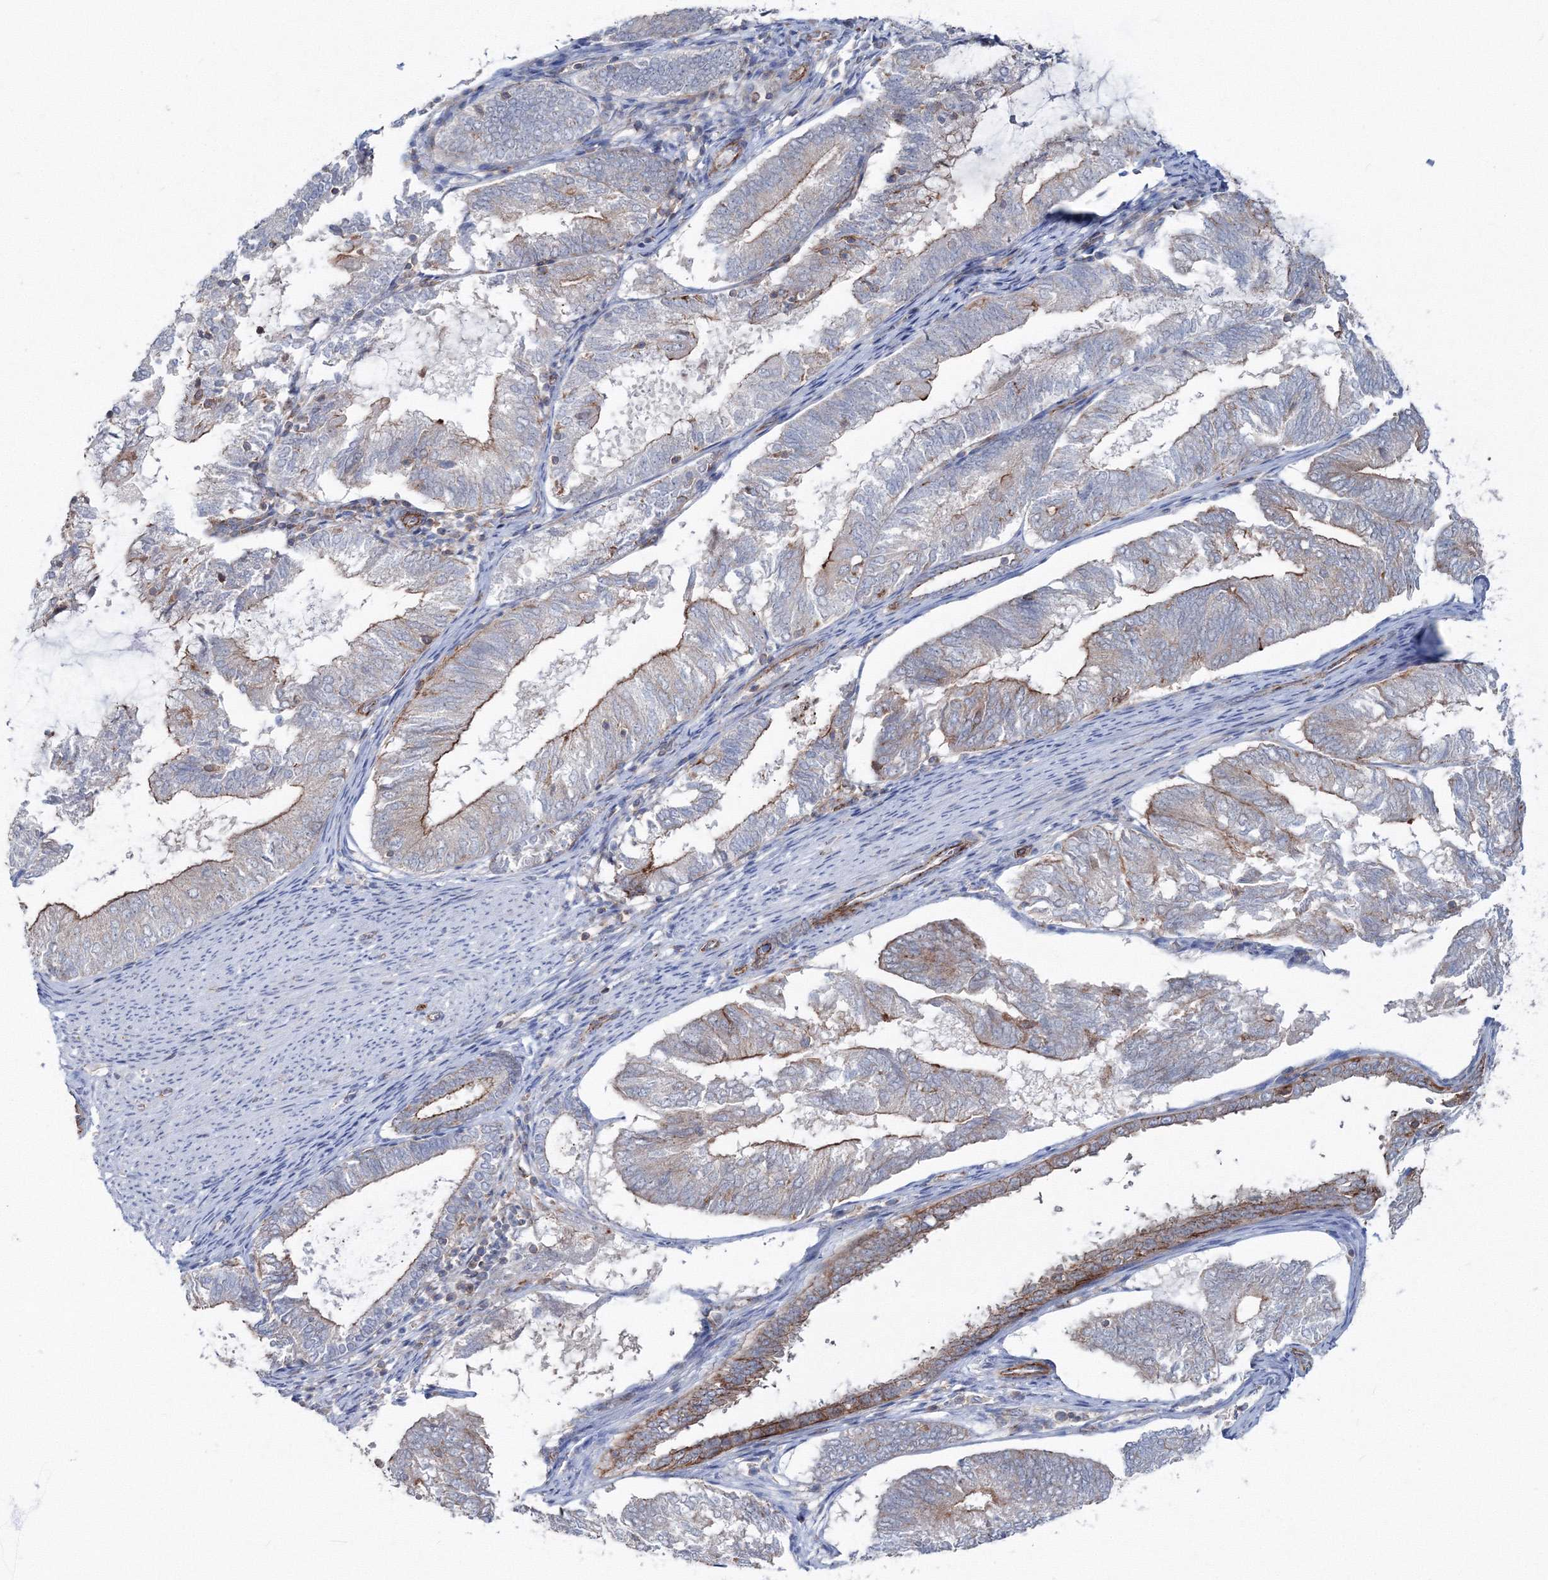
{"staining": {"intensity": "moderate", "quantity": "<25%", "location": "cytoplasmic/membranous"}, "tissue": "endometrial cancer", "cell_type": "Tumor cells", "image_type": "cancer", "snomed": [{"axis": "morphology", "description": "Adenocarcinoma, NOS"}, {"axis": "topography", "description": "Endometrium"}], "caption": "This is a micrograph of IHC staining of endometrial cancer (adenocarcinoma), which shows moderate expression in the cytoplasmic/membranous of tumor cells.", "gene": "GGA2", "patient": {"sex": "female", "age": 81}}